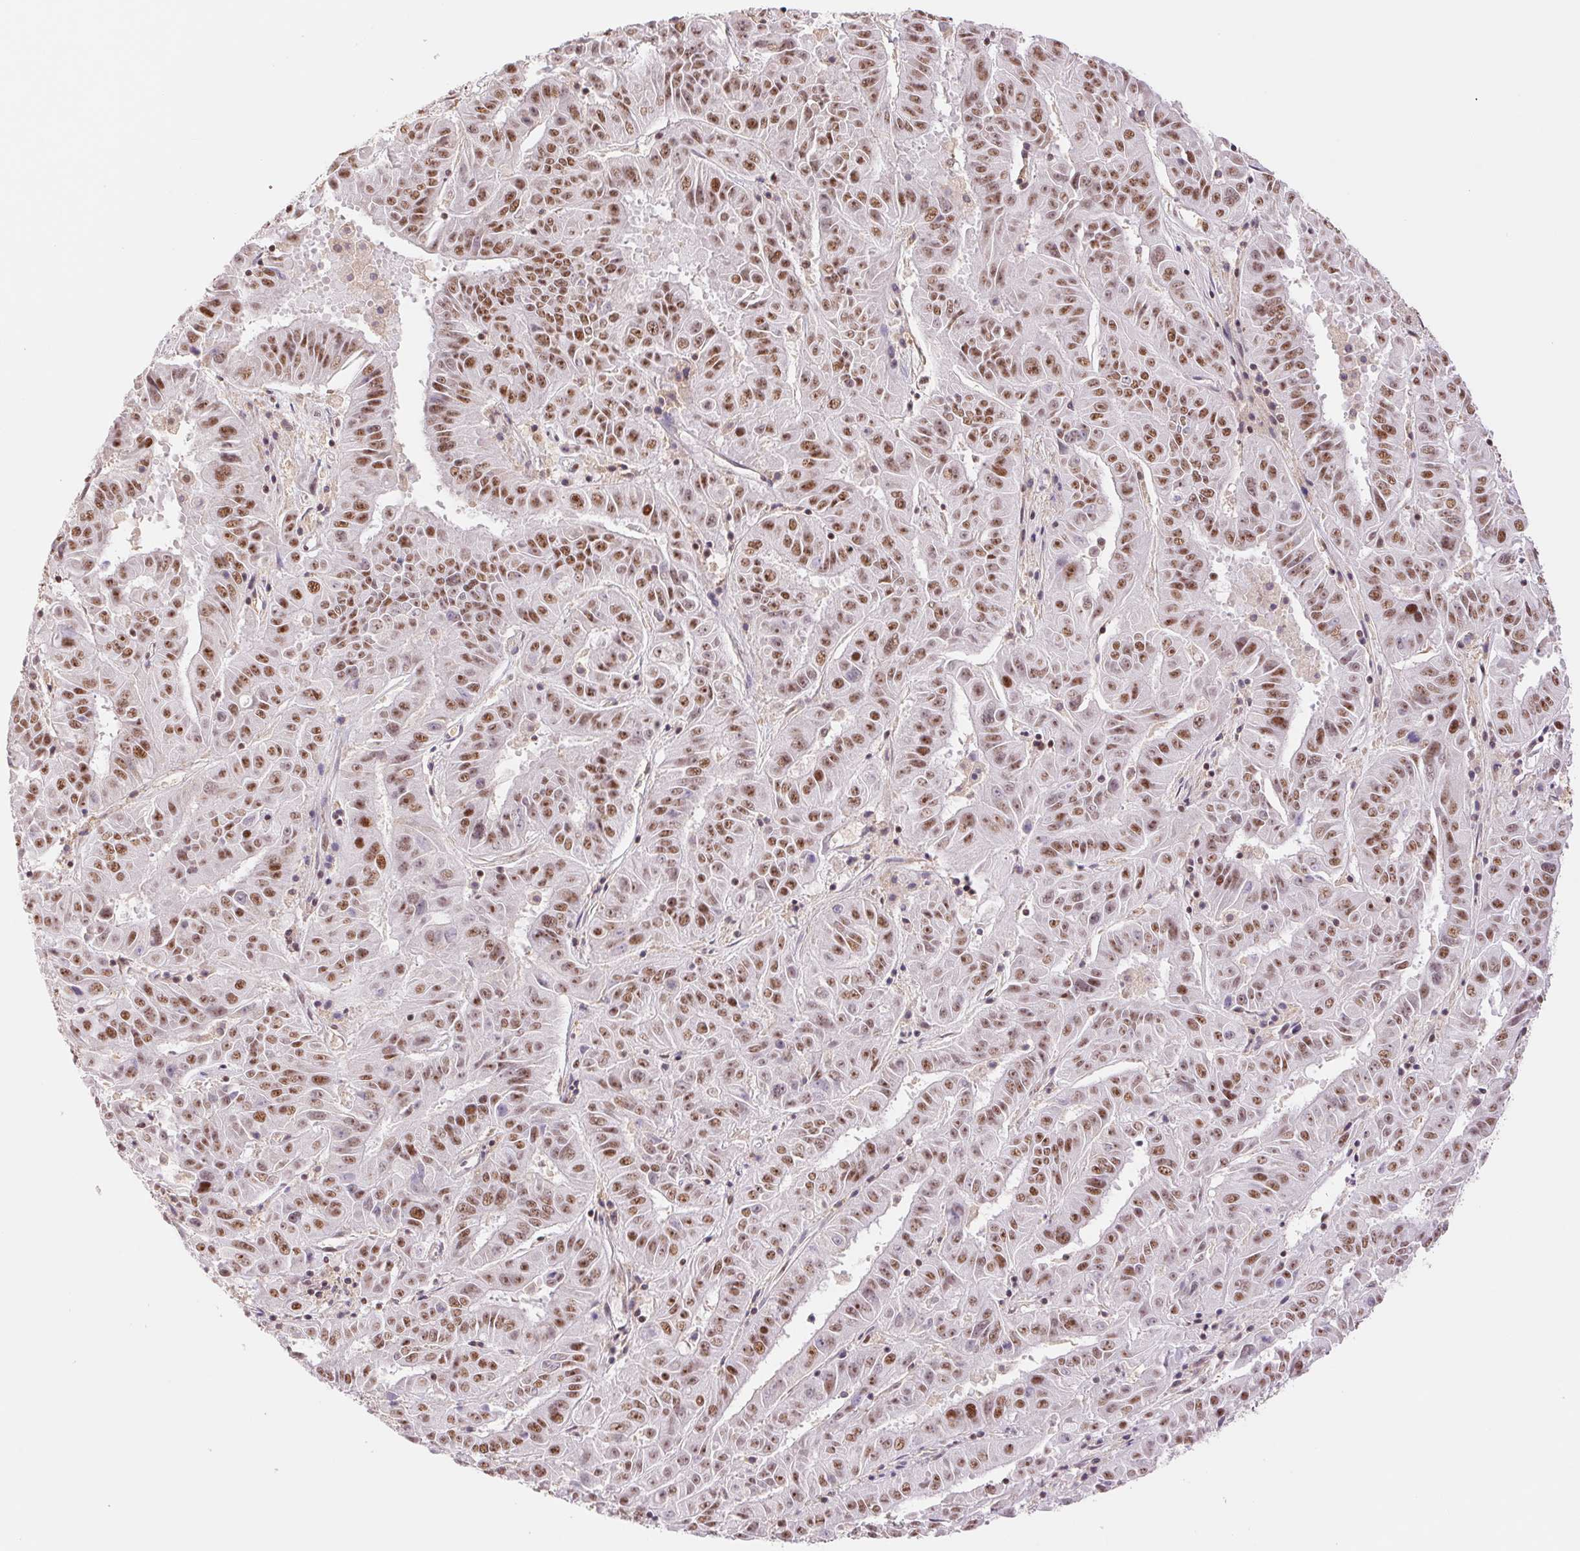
{"staining": {"intensity": "strong", "quantity": ">75%", "location": "nuclear"}, "tissue": "pancreatic cancer", "cell_type": "Tumor cells", "image_type": "cancer", "snomed": [{"axis": "morphology", "description": "Adenocarcinoma, NOS"}, {"axis": "topography", "description": "Pancreas"}], "caption": "About >75% of tumor cells in pancreatic cancer (adenocarcinoma) exhibit strong nuclear protein expression as visualized by brown immunohistochemical staining.", "gene": "SREK1", "patient": {"sex": "male", "age": 63}}